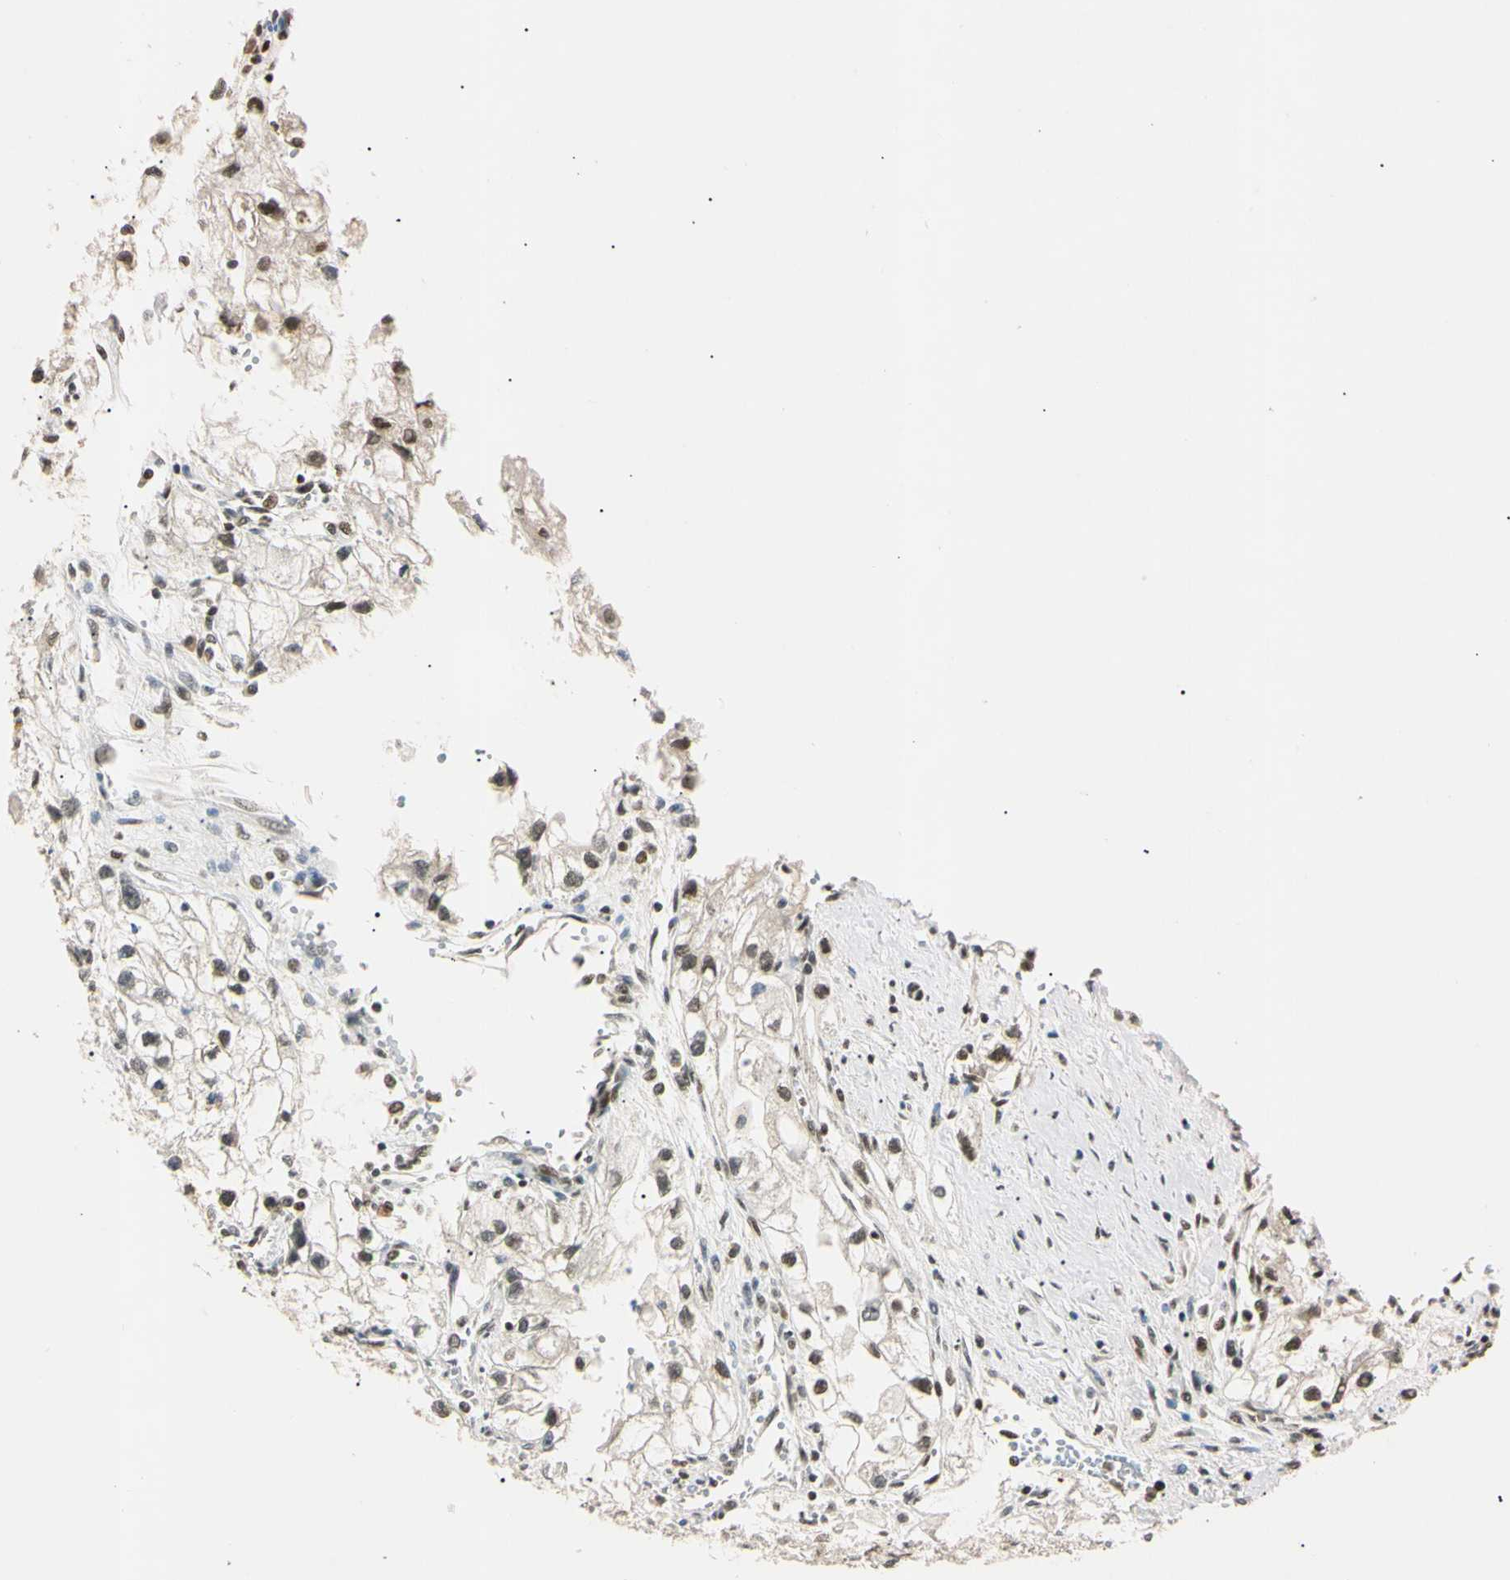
{"staining": {"intensity": "weak", "quantity": ">75%", "location": "nuclear"}, "tissue": "renal cancer", "cell_type": "Tumor cells", "image_type": "cancer", "snomed": [{"axis": "morphology", "description": "Adenocarcinoma, NOS"}, {"axis": "topography", "description": "Kidney"}], "caption": "A low amount of weak nuclear positivity is seen in approximately >75% of tumor cells in renal cancer tissue.", "gene": "SMARCA5", "patient": {"sex": "female", "age": 70}}